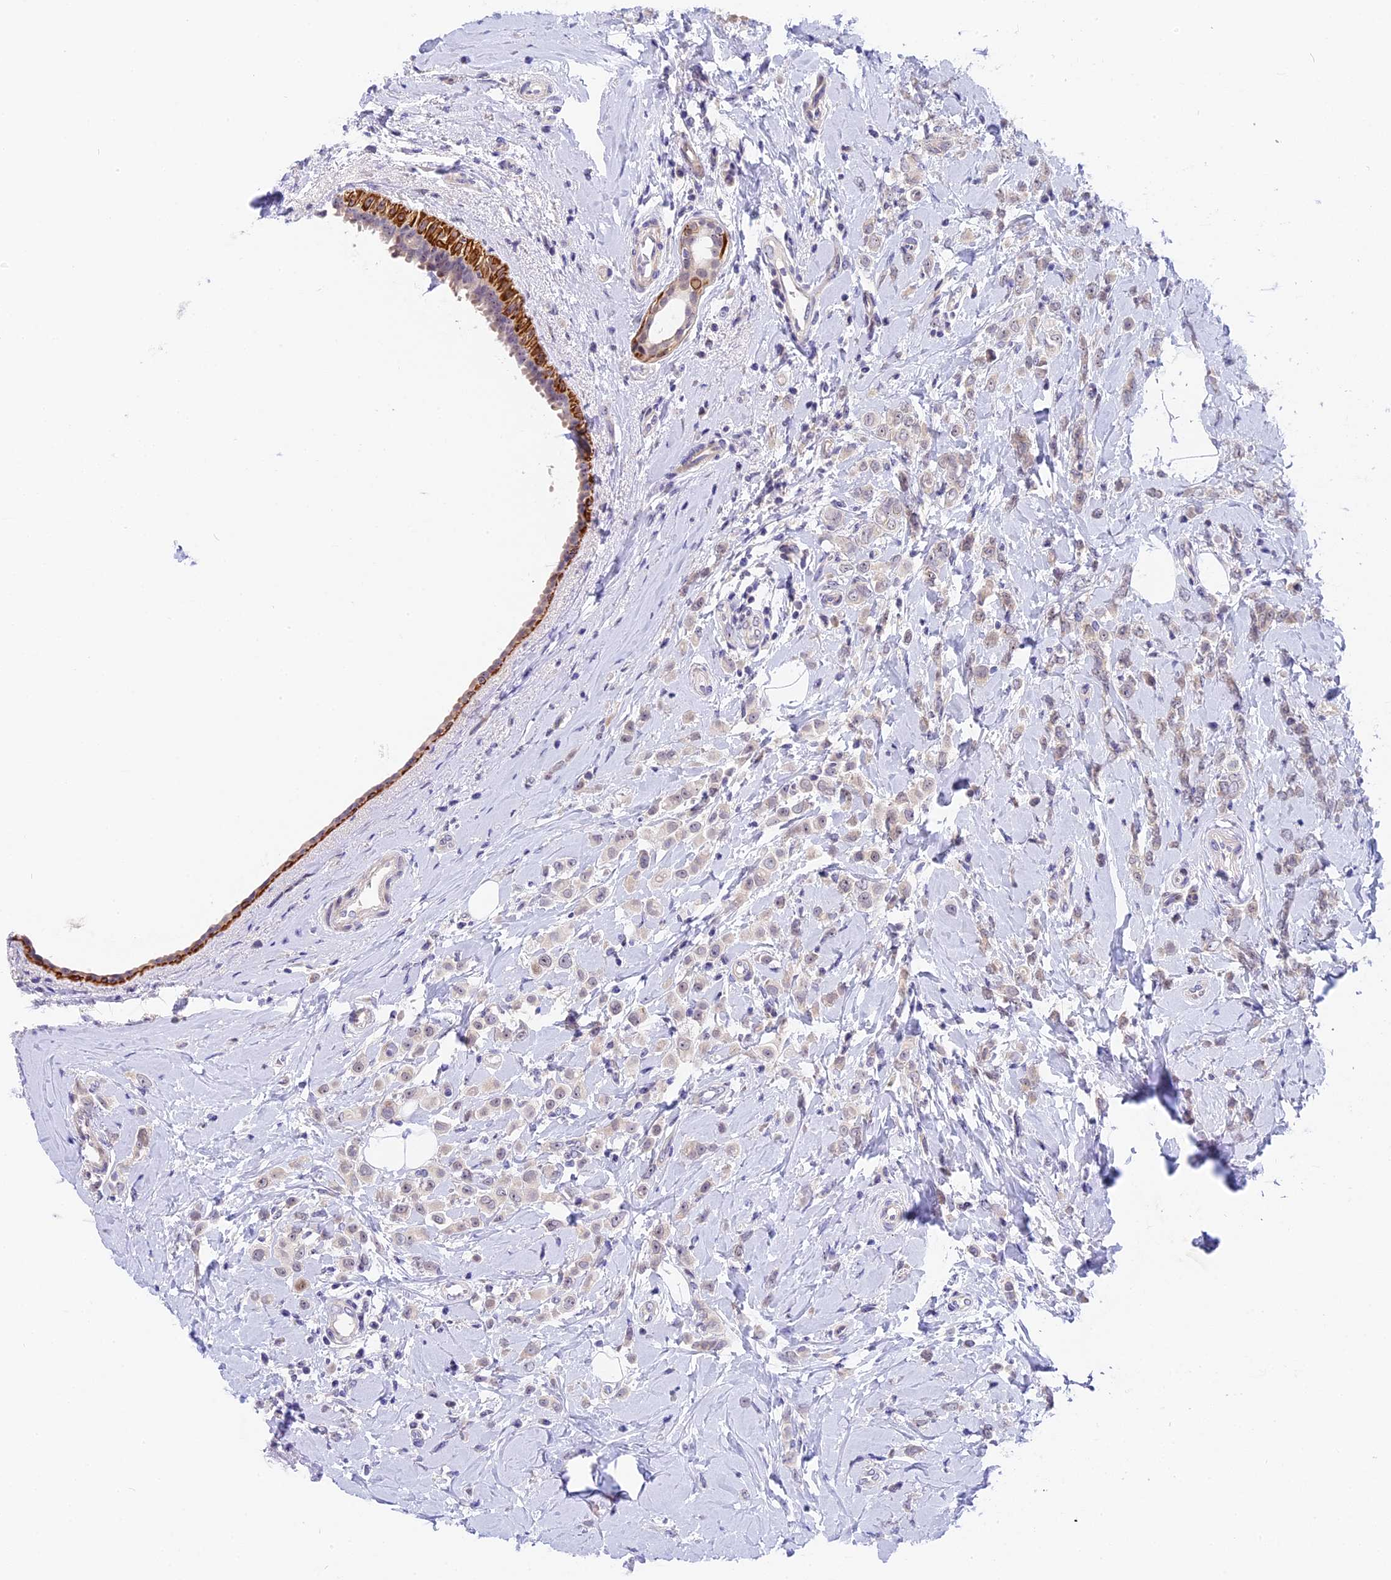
{"staining": {"intensity": "negative", "quantity": "none", "location": "none"}, "tissue": "breast cancer", "cell_type": "Tumor cells", "image_type": "cancer", "snomed": [{"axis": "morphology", "description": "Lobular carcinoma"}, {"axis": "topography", "description": "Breast"}], "caption": "Immunohistochemistry micrograph of lobular carcinoma (breast) stained for a protein (brown), which demonstrates no positivity in tumor cells.", "gene": "MIDN", "patient": {"sex": "female", "age": 47}}